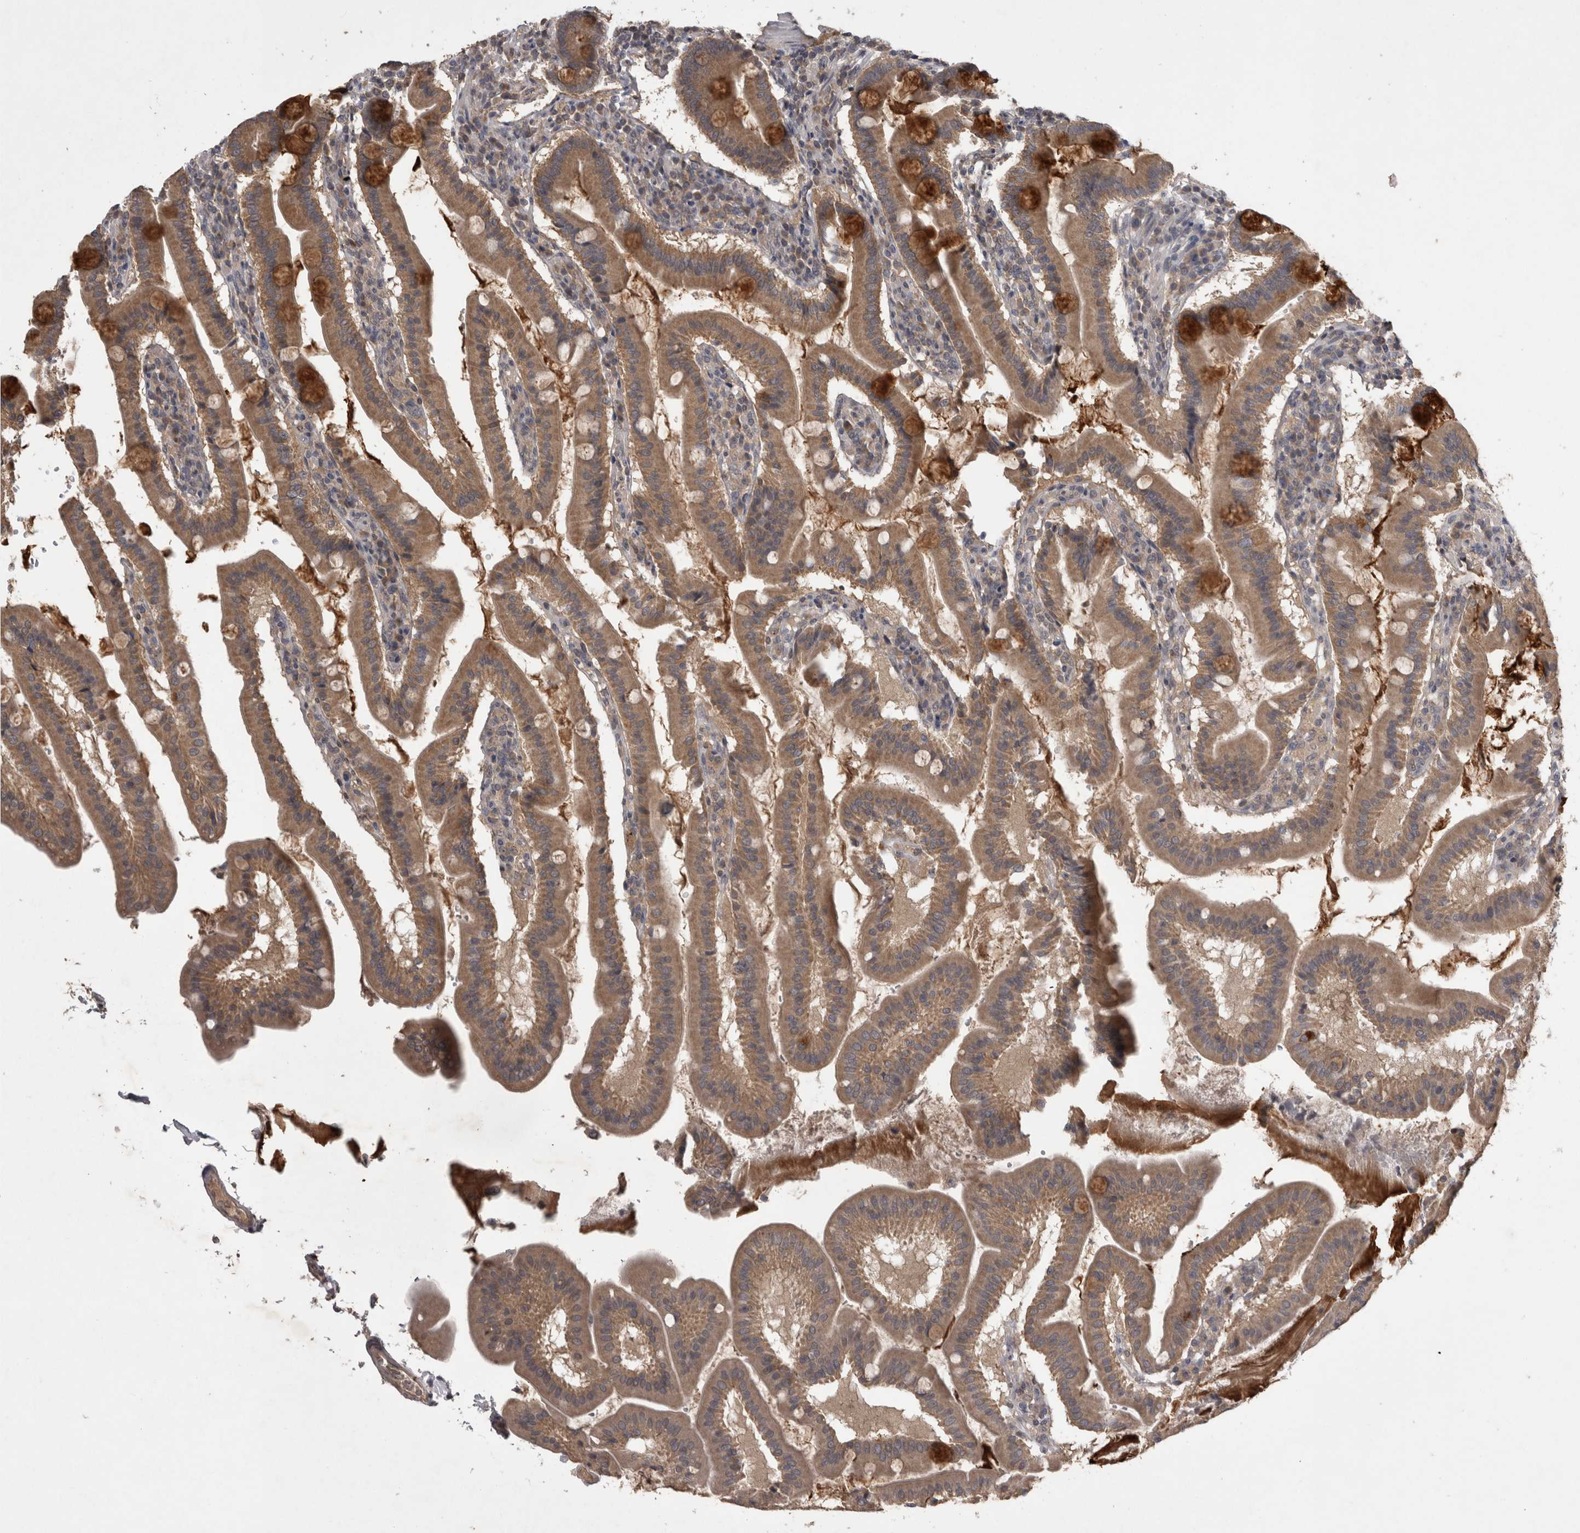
{"staining": {"intensity": "moderate", "quantity": ">75%", "location": "cytoplasmic/membranous"}, "tissue": "duodenum", "cell_type": "Glandular cells", "image_type": "normal", "snomed": [{"axis": "morphology", "description": "Normal tissue, NOS"}, {"axis": "morphology", "description": "Adenocarcinoma, NOS"}, {"axis": "topography", "description": "Pancreas"}, {"axis": "topography", "description": "Duodenum"}], "caption": "Immunohistochemical staining of normal human duodenum displays >75% levels of moderate cytoplasmic/membranous protein expression in approximately >75% of glandular cells. Immunohistochemistry stains the protein in brown and the nuclei are stained blue.", "gene": "ZNF114", "patient": {"sex": "male", "age": 50}}